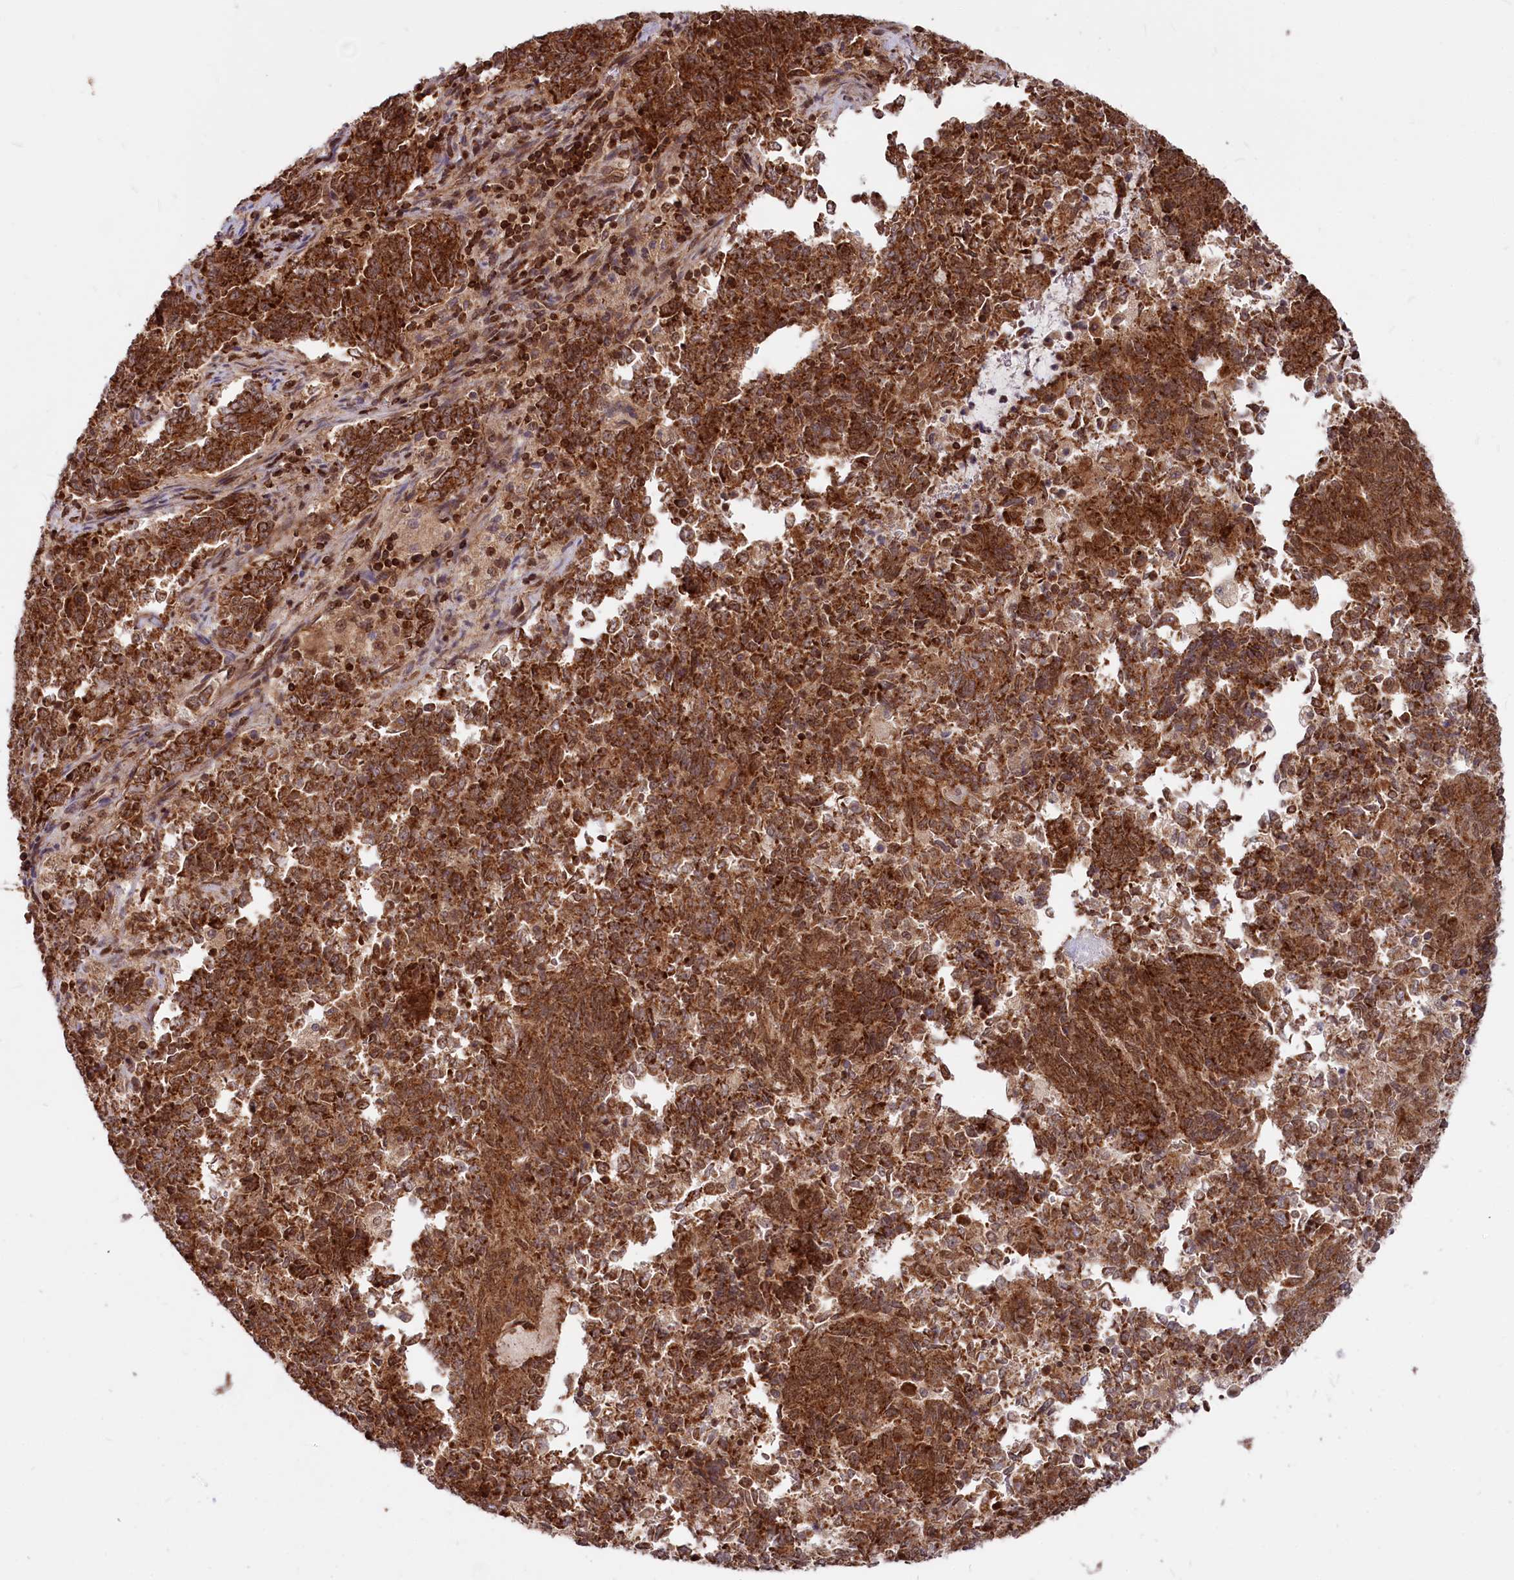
{"staining": {"intensity": "strong", "quantity": ">75%", "location": "cytoplasmic/membranous,nuclear"}, "tissue": "endometrial cancer", "cell_type": "Tumor cells", "image_type": "cancer", "snomed": [{"axis": "morphology", "description": "Adenocarcinoma, NOS"}, {"axis": "topography", "description": "Endometrium"}], "caption": "Approximately >75% of tumor cells in human endometrial cancer (adenocarcinoma) reveal strong cytoplasmic/membranous and nuclear protein expression as visualized by brown immunohistochemical staining.", "gene": "PHC3", "patient": {"sex": "female", "age": 80}}